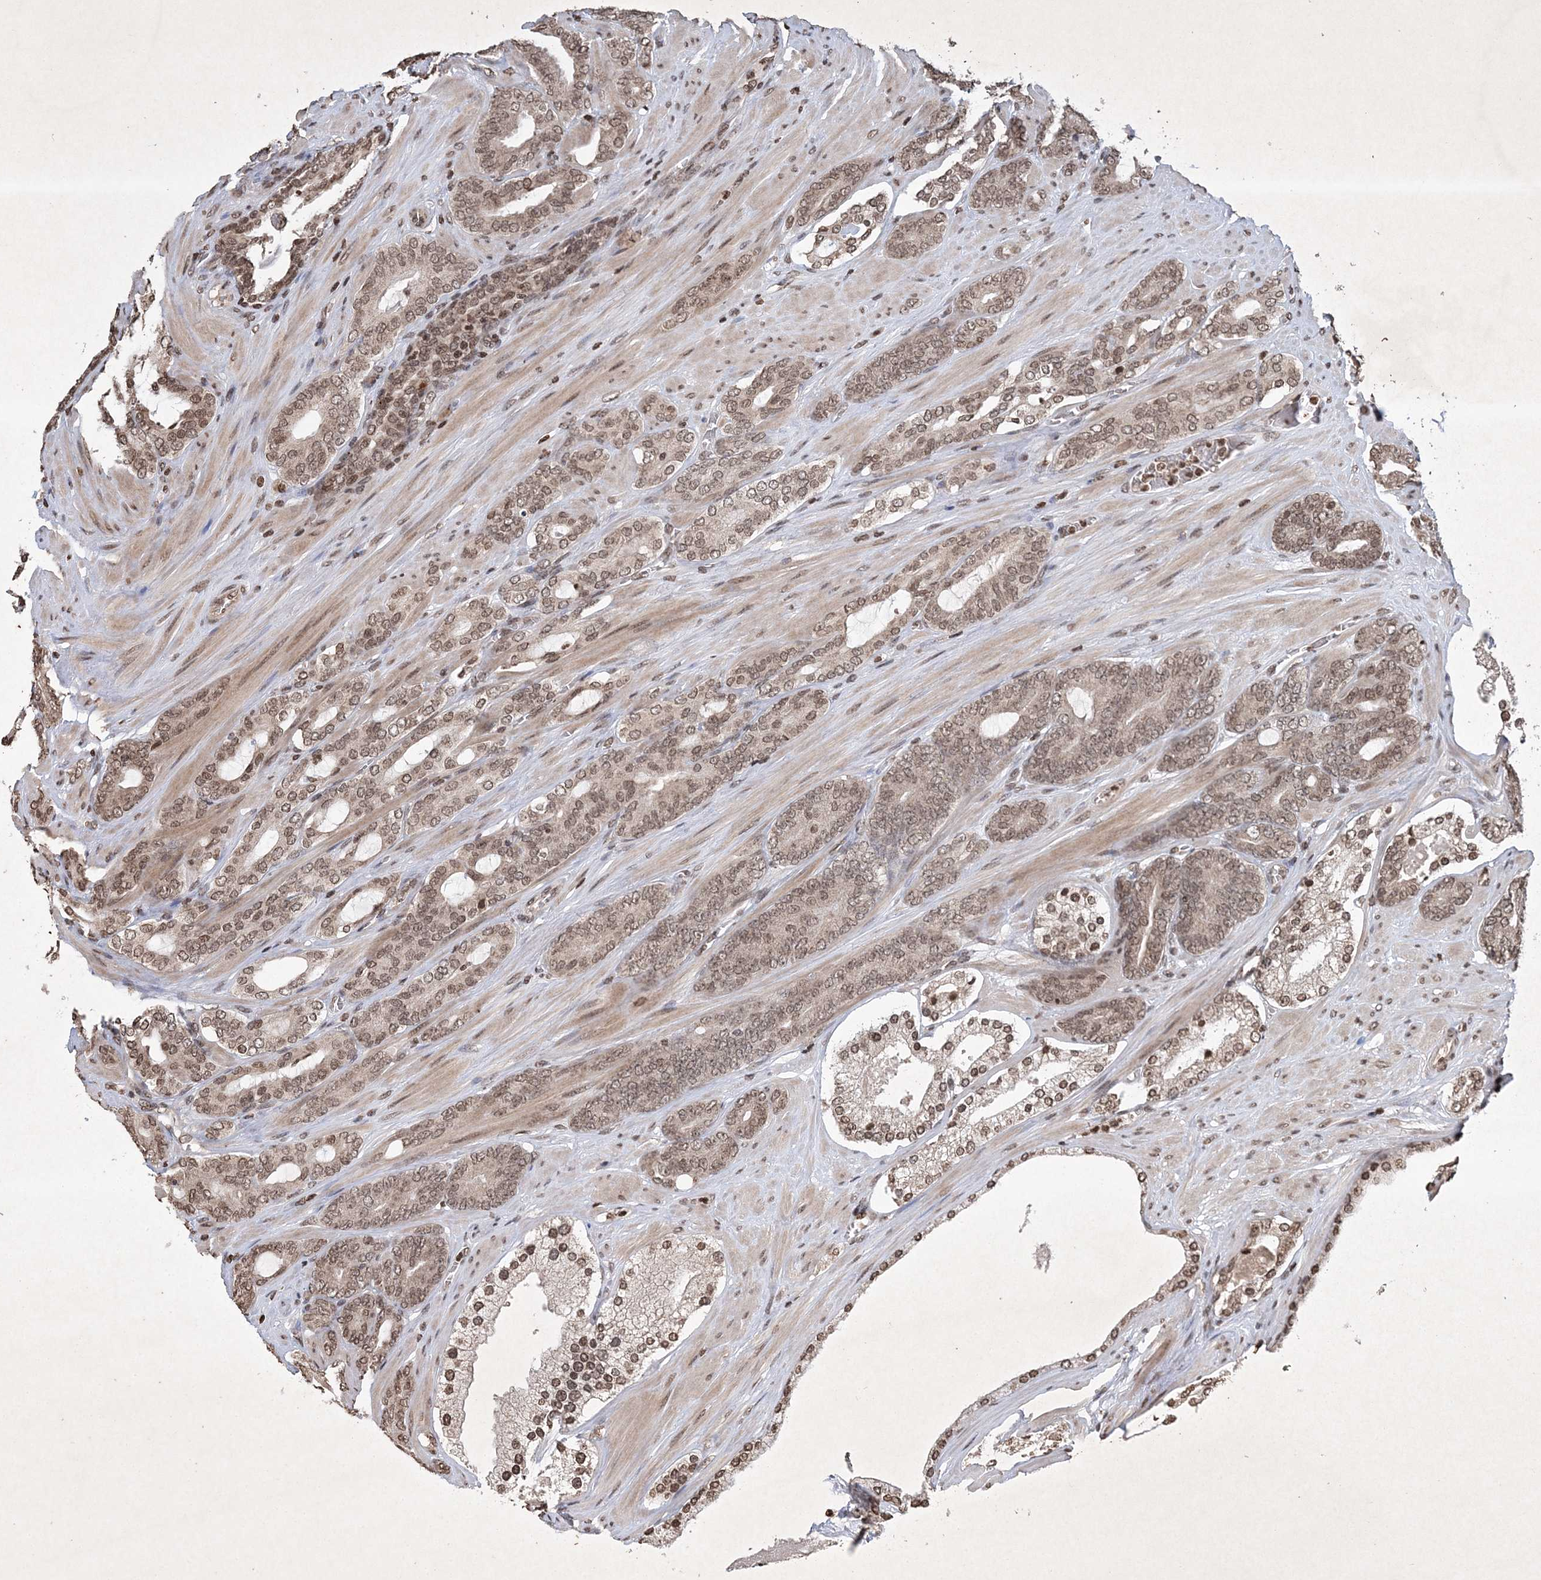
{"staining": {"intensity": "moderate", "quantity": ">75%", "location": "nuclear"}, "tissue": "prostate cancer", "cell_type": "Tumor cells", "image_type": "cancer", "snomed": [{"axis": "morphology", "description": "Adenocarcinoma, Low grade"}, {"axis": "topography", "description": "Prostate"}], "caption": "Prostate cancer (low-grade adenocarcinoma) stained with IHC demonstrates moderate nuclear positivity in about >75% of tumor cells. (Brightfield microscopy of DAB IHC at high magnification).", "gene": "NEDD9", "patient": {"sex": "male", "age": 63}}